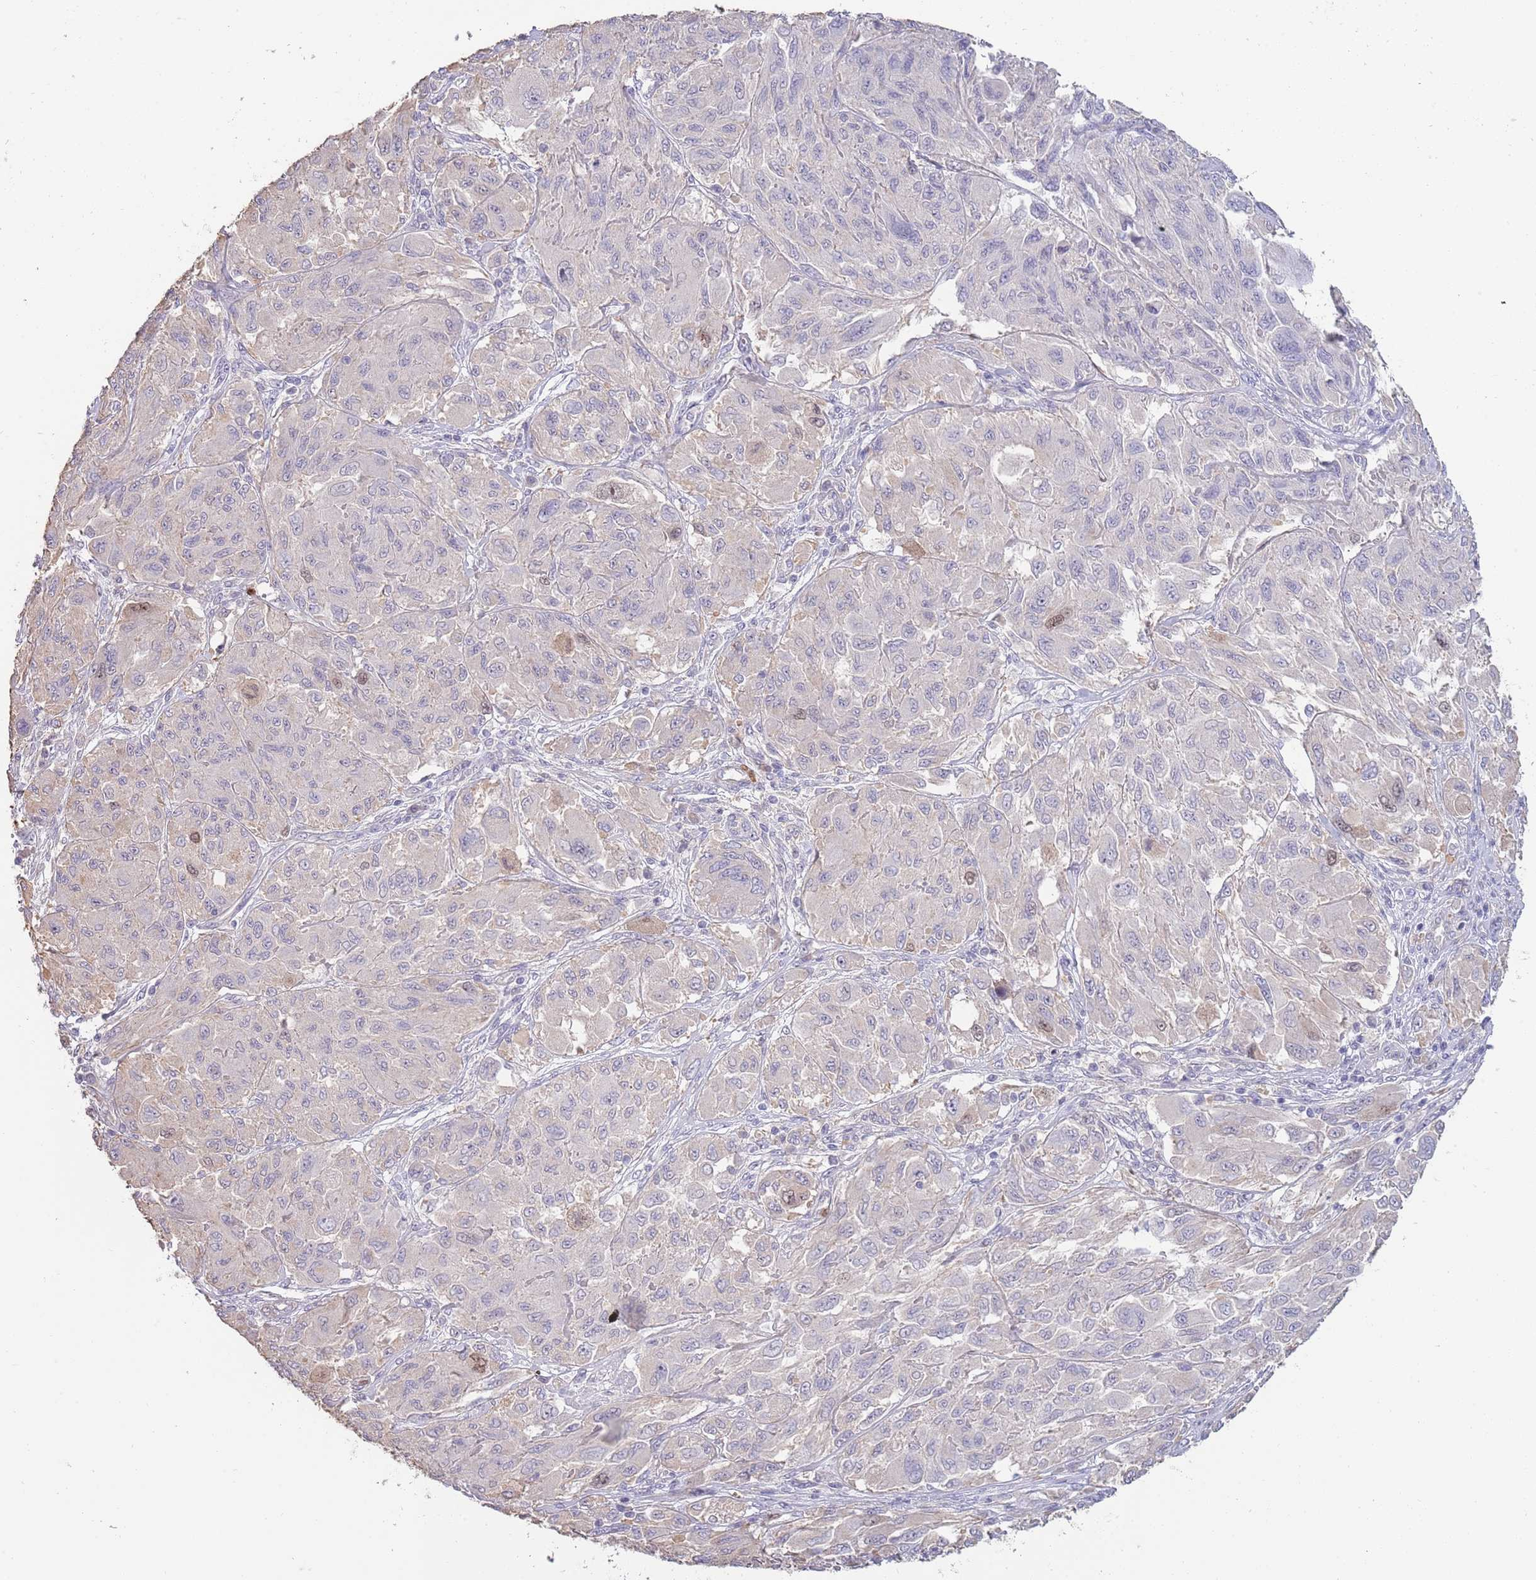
{"staining": {"intensity": "negative", "quantity": "none", "location": "none"}, "tissue": "melanoma", "cell_type": "Tumor cells", "image_type": "cancer", "snomed": [{"axis": "morphology", "description": "Malignant melanoma, NOS"}, {"axis": "topography", "description": "Skin"}], "caption": "Melanoma stained for a protein using immunohistochemistry (IHC) shows no staining tumor cells.", "gene": "PIMREG", "patient": {"sex": "female", "age": 91}}